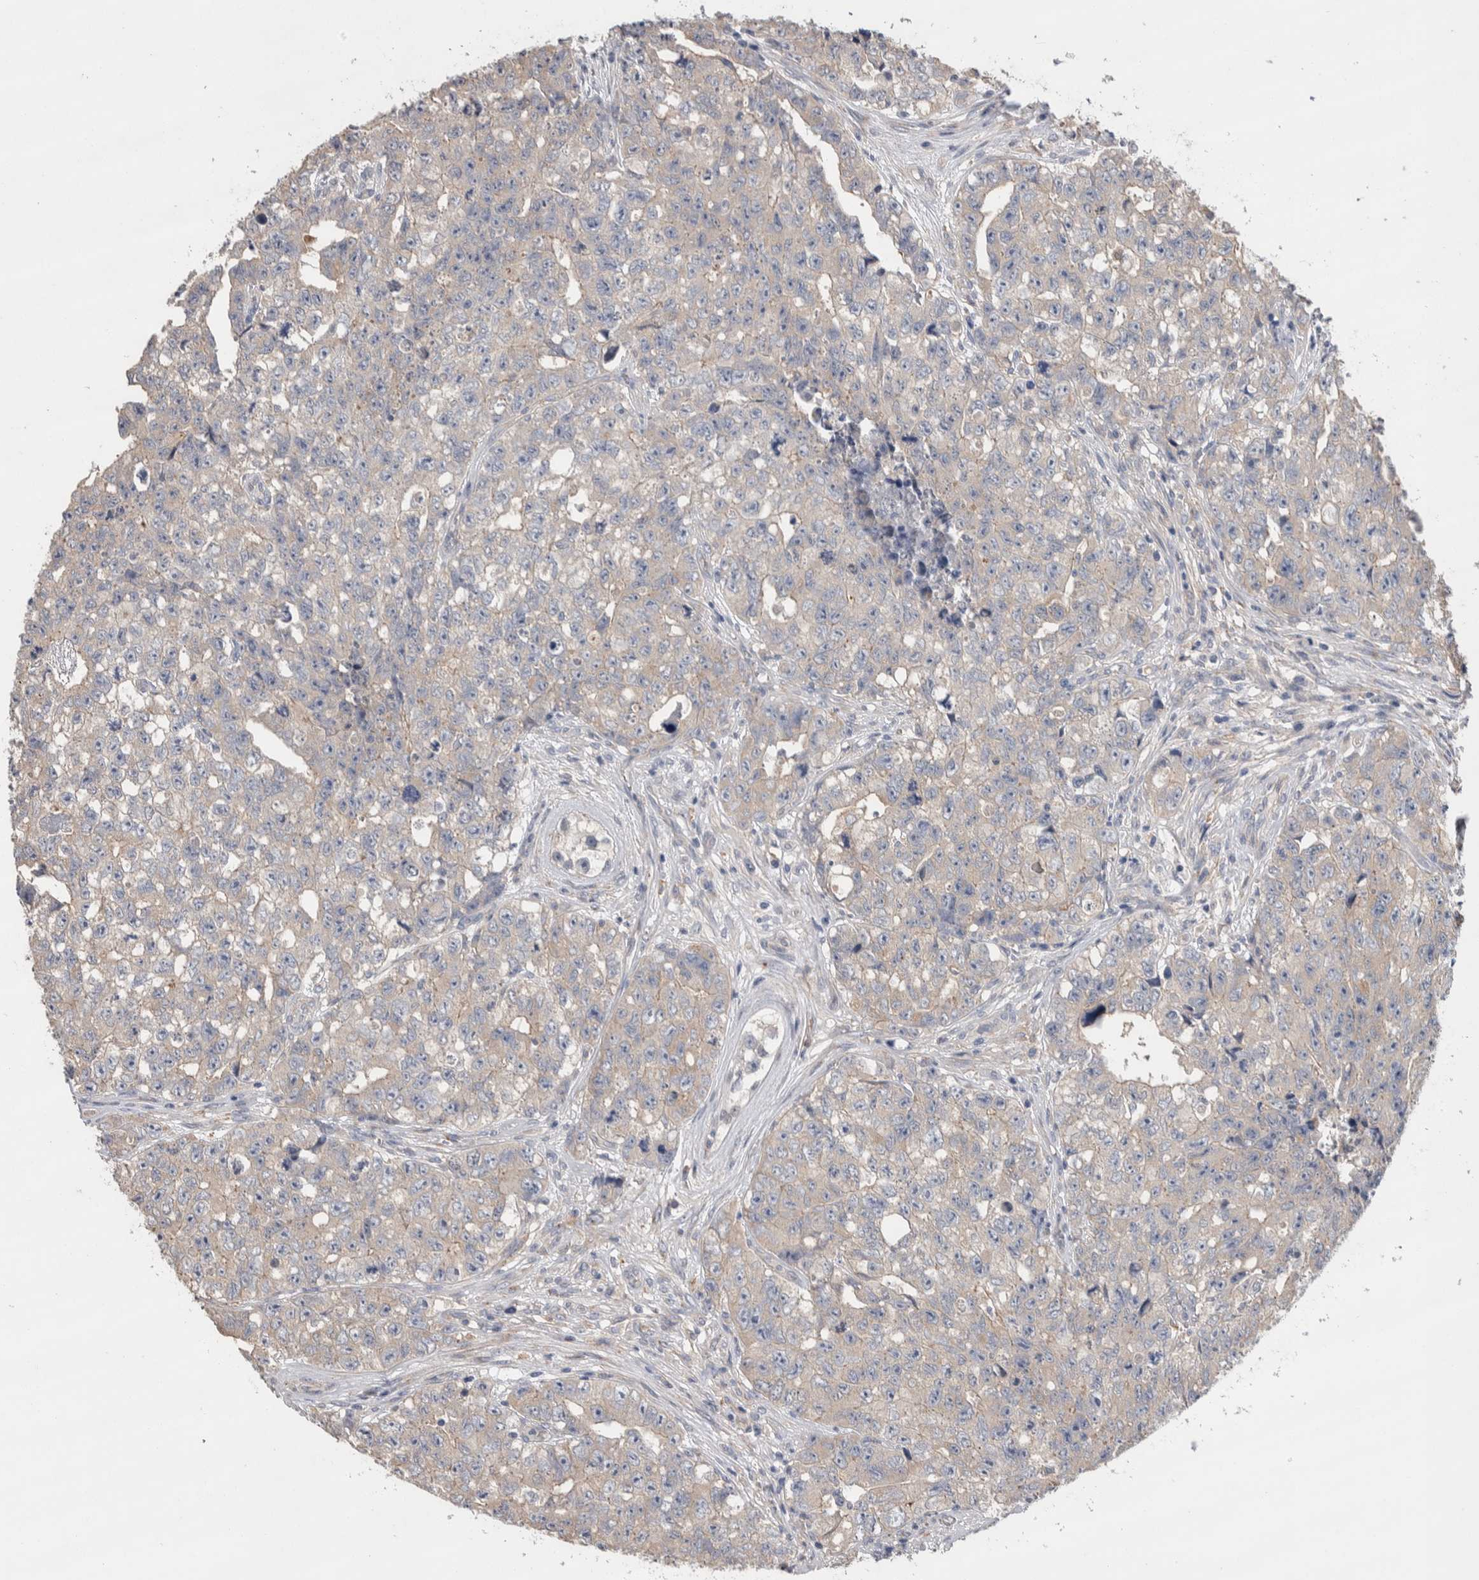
{"staining": {"intensity": "weak", "quantity": "<25%", "location": "cytoplasmic/membranous"}, "tissue": "testis cancer", "cell_type": "Tumor cells", "image_type": "cancer", "snomed": [{"axis": "morphology", "description": "Carcinoma, Embryonal, NOS"}, {"axis": "topography", "description": "Testis"}], "caption": "This is an IHC micrograph of testis cancer. There is no positivity in tumor cells.", "gene": "GCNA", "patient": {"sex": "male", "age": 28}}